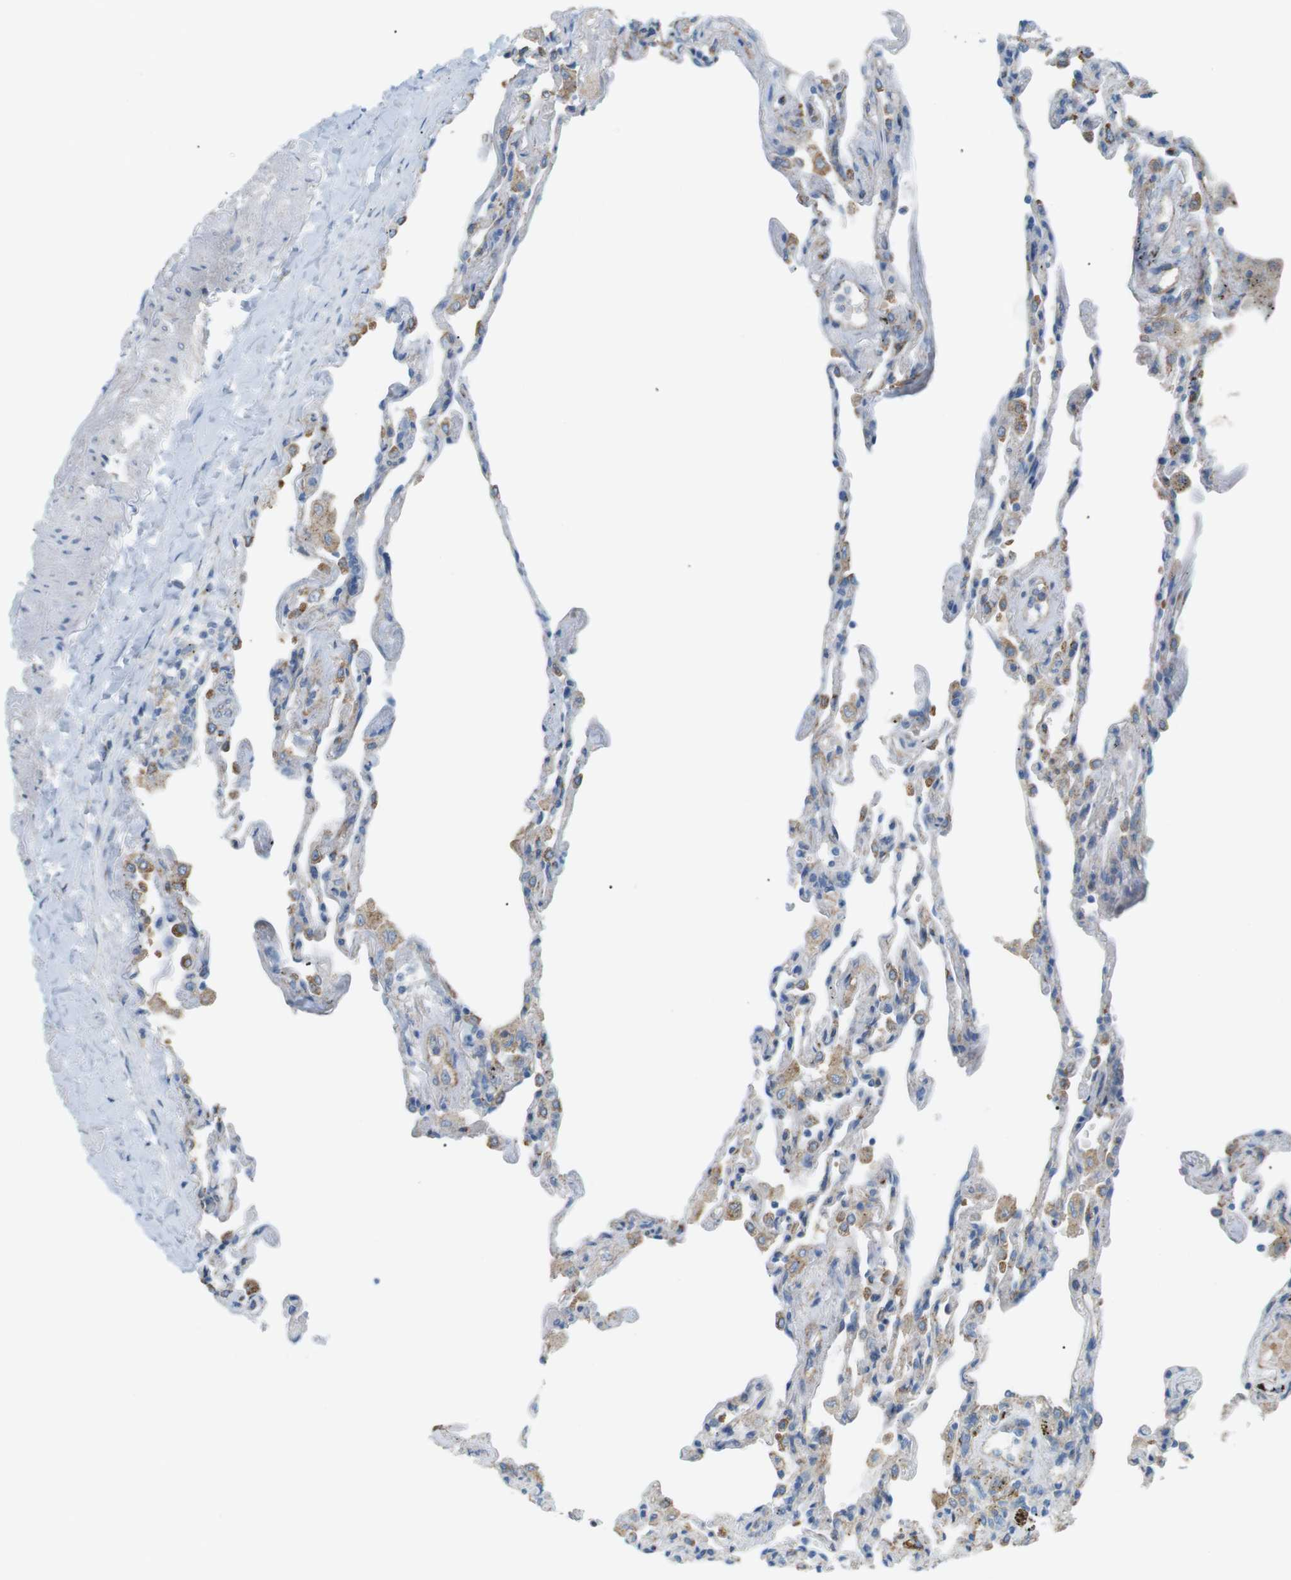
{"staining": {"intensity": "negative", "quantity": "none", "location": "none"}, "tissue": "lung", "cell_type": "Alveolar cells", "image_type": "normal", "snomed": [{"axis": "morphology", "description": "Normal tissue, NOS"}, {"axis": "topography", "description": "Lung"}], "caption": "Immunohistochemical staining of benign human lung reveals no significant expression in alveolar cells.", "gene": "VAMP1", "patient": {"sex": "male", "age": 59}}